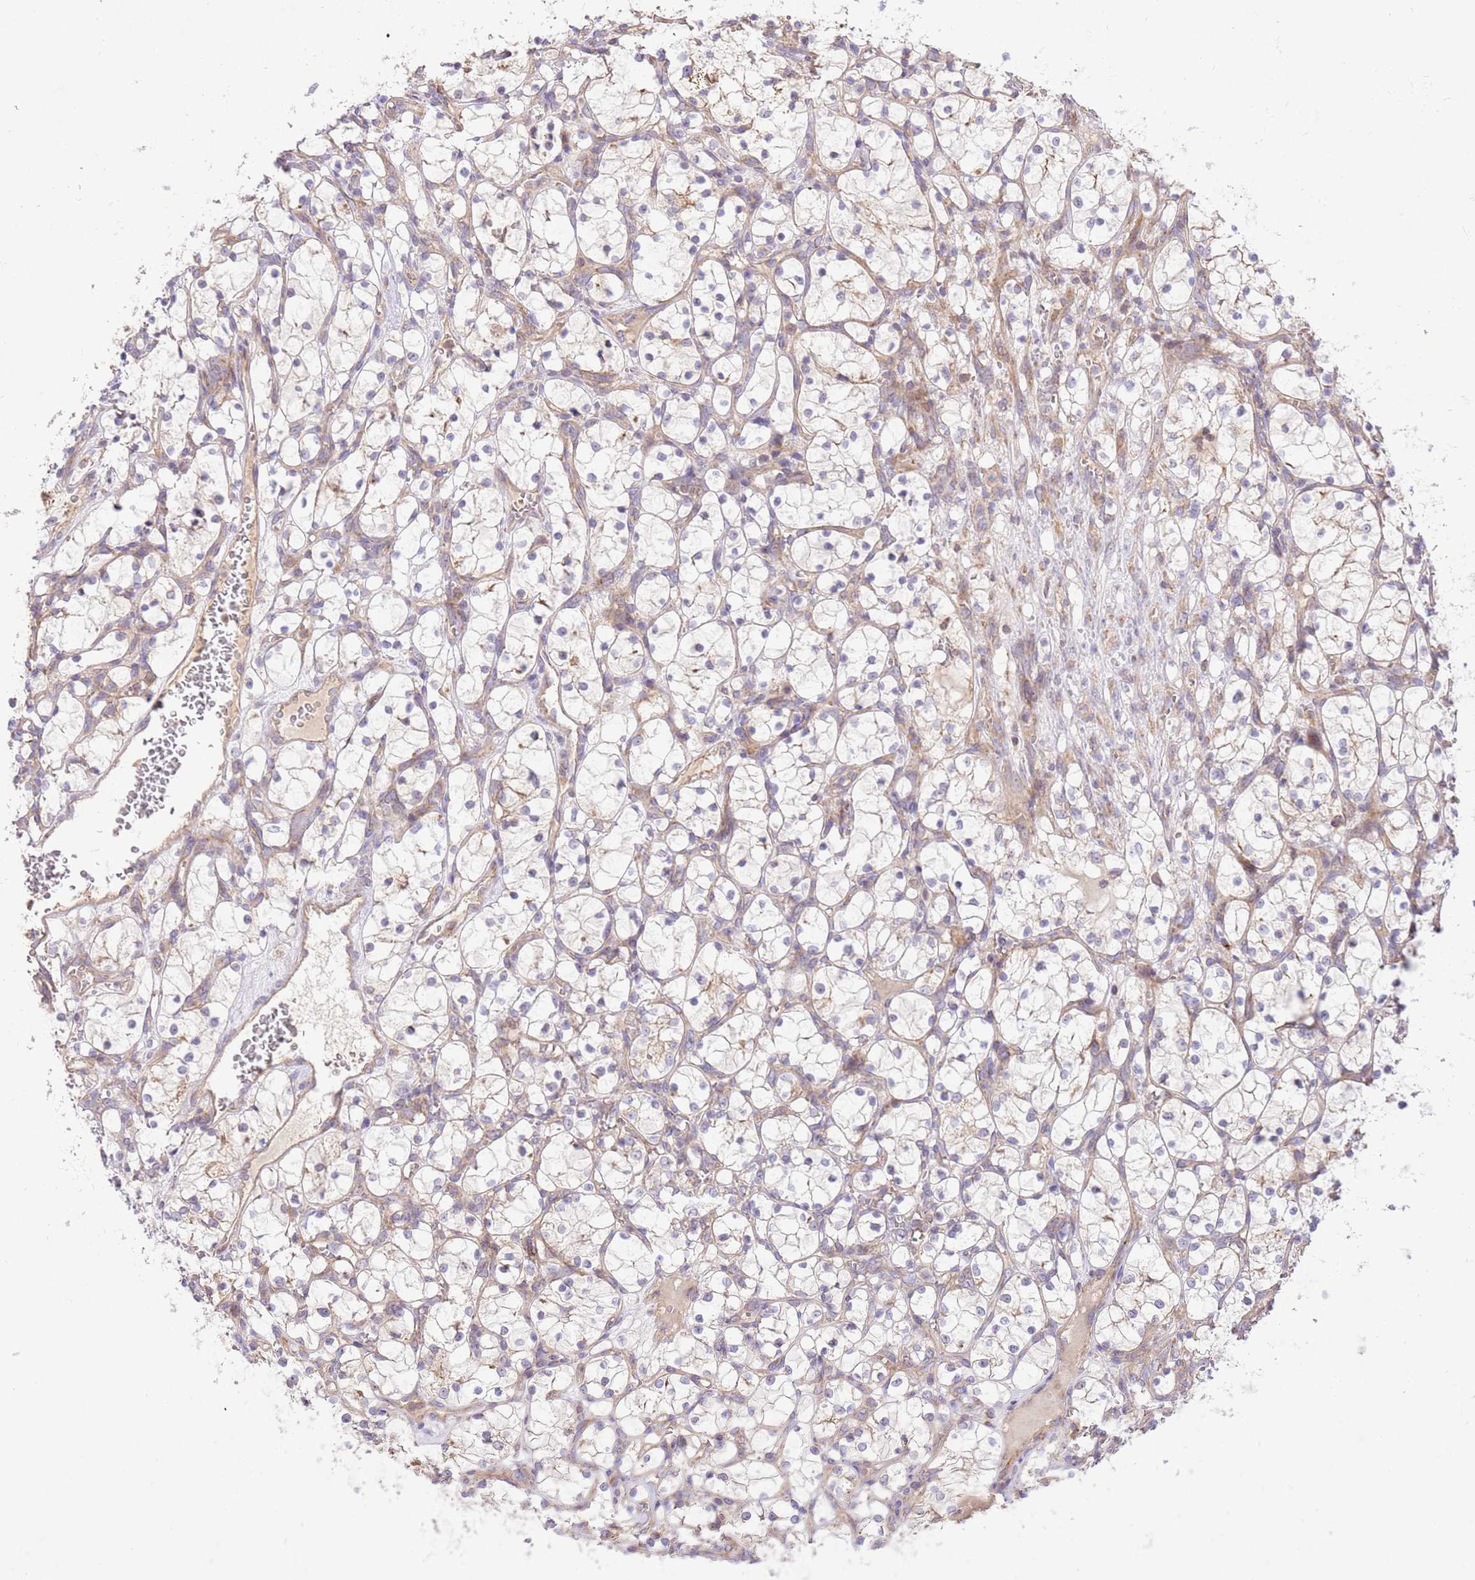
{"staining": {"intensity": "negative", "quantity": "none", "location": "none"}, "tissue": "renal cancer", "cell_type": "Tumor cells", "image_type": "cancer", "snomed": [{"axis": "morphology", "description": "Adenocarcinoma, NOS"}, {"axis": "topography", "description": "Kidney"}], "caption": "Immunohistochemical staining of renal cancer reveals no significant staining in tumor cells. (Stains: DAB (3,3'-diaminobenzidine) immunohistochemistry (IHC) with hematoxylin counter stain, Microscopy: brightfield microscopy at high magnification).", "gene": "SPATA2L", "patient": {"sex": "female", "age": 69}}